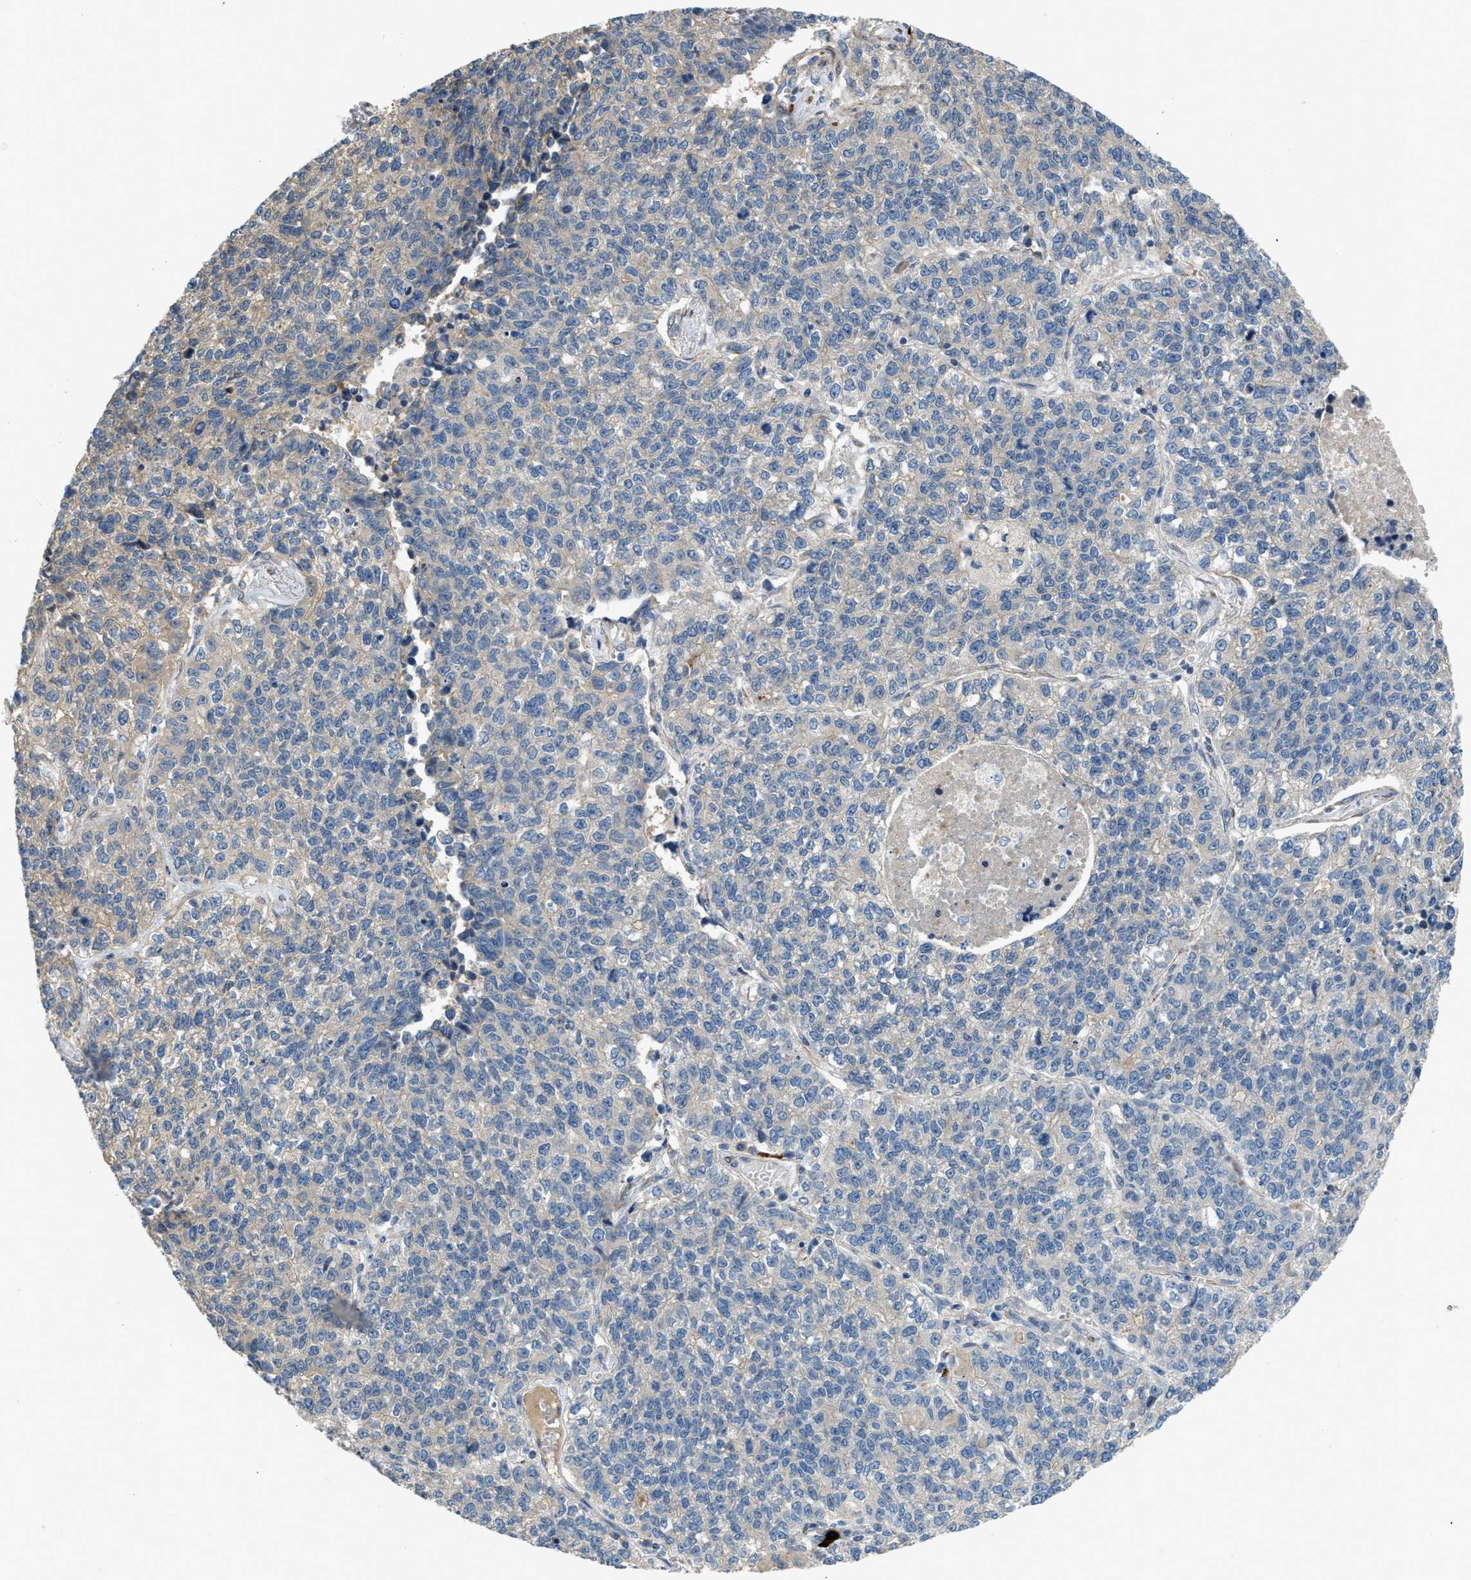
{"staining": {"intensity": "weak", "quantity": "<25%", "location": "cytoplasmic/membranous"}, "tissue": "lung cancer", "cell_type": "Tumor cells", "image_type": "cancer", "snomed": [{"axis": "morphology", "description": "Adenocarcinoma, NOS"}, {"axis": "topography", "description": "Lung"}], "caption": "IHC histopathology image of lung cancer stained for a protein (brown), which displays no expression in tumor cells. Brightfield microscopy of immunohistochemistry (IHC) stained with DAB (3,3'-diaminobenzidine) (brown) and hematoxylin (blue), captured at high magnification.", "gene": "BMPR1A", "patient": {"sex": "male", "age": 49}}